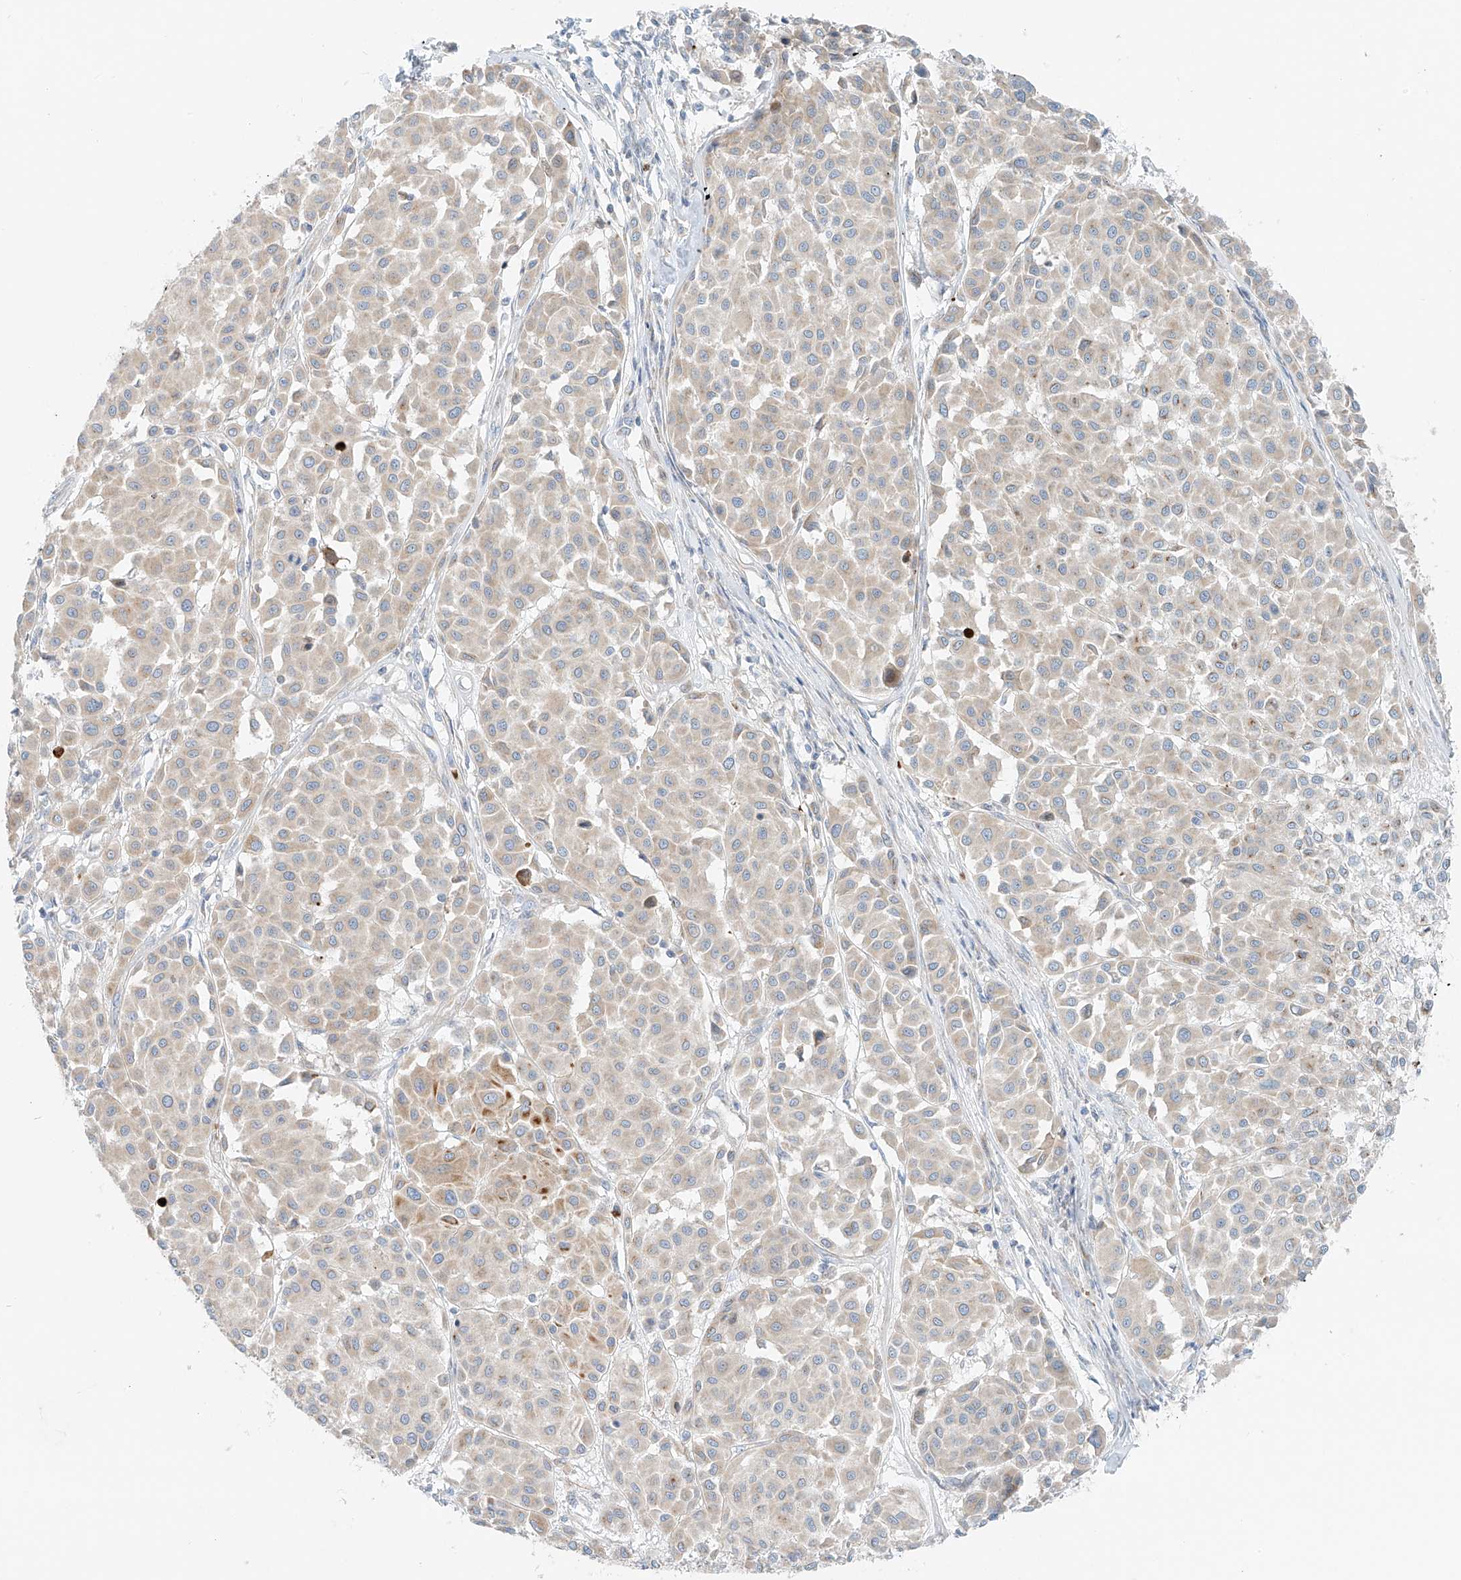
{"staining": {"intensity": "weak", "quantity": "<25%", "location": "cytoplasmic/membranous"}, "tissue": "melanoma", "cell_type": "Tumor cells", "image_type": "cancer", "snomed": [{"axis": "morphology", "description": "Malignant melanoma, Metastatic site"}, {"axis": "topography", "description": "Soft tissue"}], "caption": "This is a image of immunohistochemistry (IHC) staining of malignant melanoma (metastatic site), which shows no staining in tumor cells.", "gene": "EIPR1", "patient": {"sex": "male", "age": 41}}